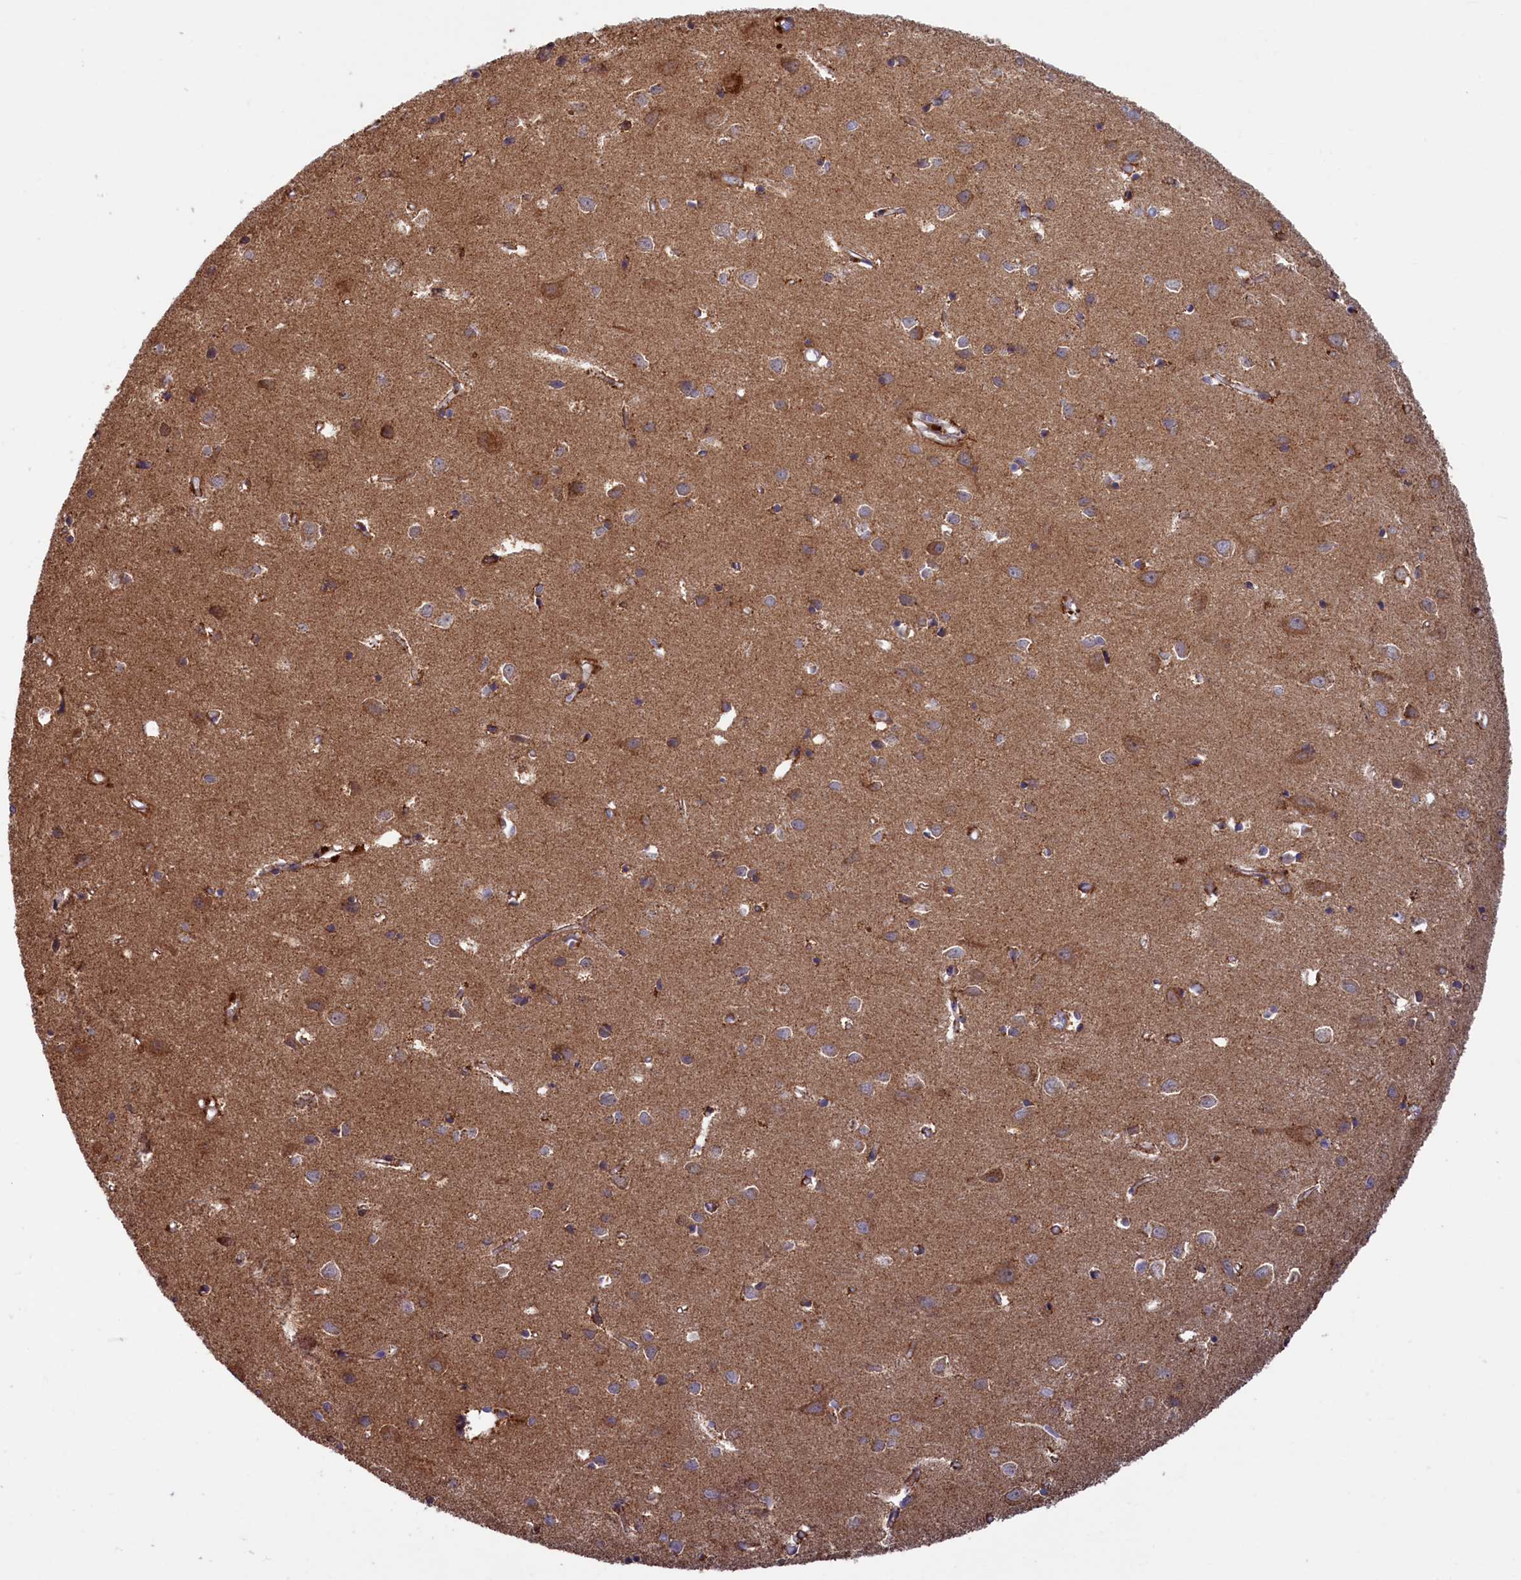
{"staining": {"intensity": "weak", "quantity": ">75%", "location": "cytoplasmic/membranous"}, "tissue": "cerebral cortex", "cell_type": "Endothelial cells", "image_type": "normal", "snomed": [{"axis": "morphology", "description": "Normal tissue, NOS"}, {"axis": "topography", "description": "Cerebral cortex"}], "caption": "The photomicrograph shows immunohistochemical staining of benign cerebral cortex. There is weak cytoplasmic/membranous positivity is seen in approximately >75% of endothelial cells. (brown staining indicates protein expression, while blue staining denotes nuclei).", "gene": "DUS3L", "patient": {"sex": "female", "age": 64}}